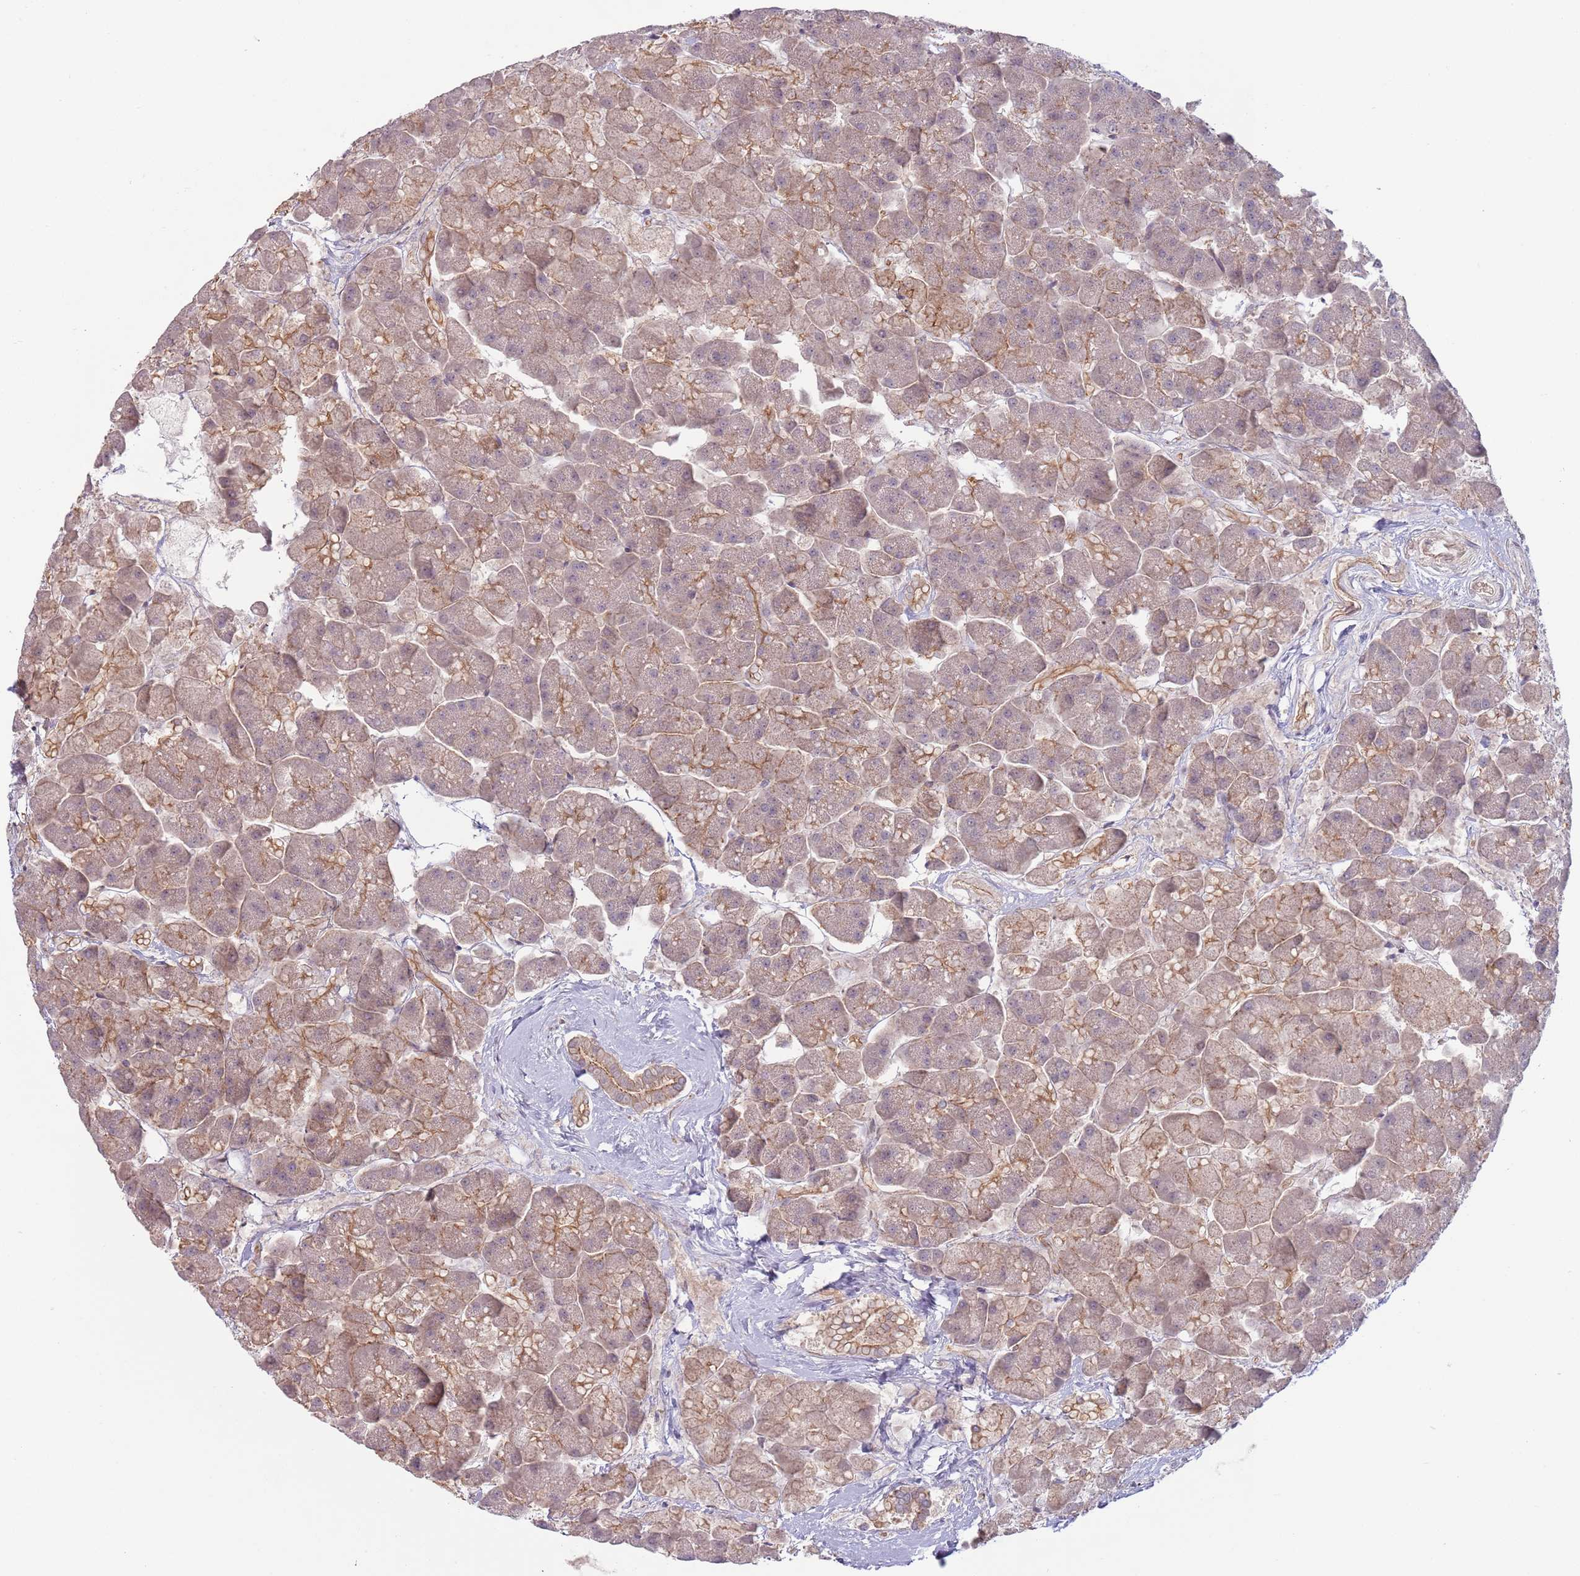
{"staining": {"intensity": "moderate", "quantity": "25%-75%", "location": "cytoplasmic/membranous"}, "tissue": "pancreas", "cell_type": "Exocrine glandular cells", "image_type": "normal", "snomed": [{"axis": "morphology", "description": "Normal tissue, NOS"}, {"axis": "topography", "description": "Pancreas"}, {"axis": "topography", "description": "Peripheral nerve tissue"}], "caption": "This histopathology image reveals immunohistochemistry staining of normal pancreas, with medium moderate cytoplasmic/membranous expression in approximately 25%-75% of exocrine glandular cells.", "gene": "SAV1", "patient": {"sex": "male", "age": 54}}